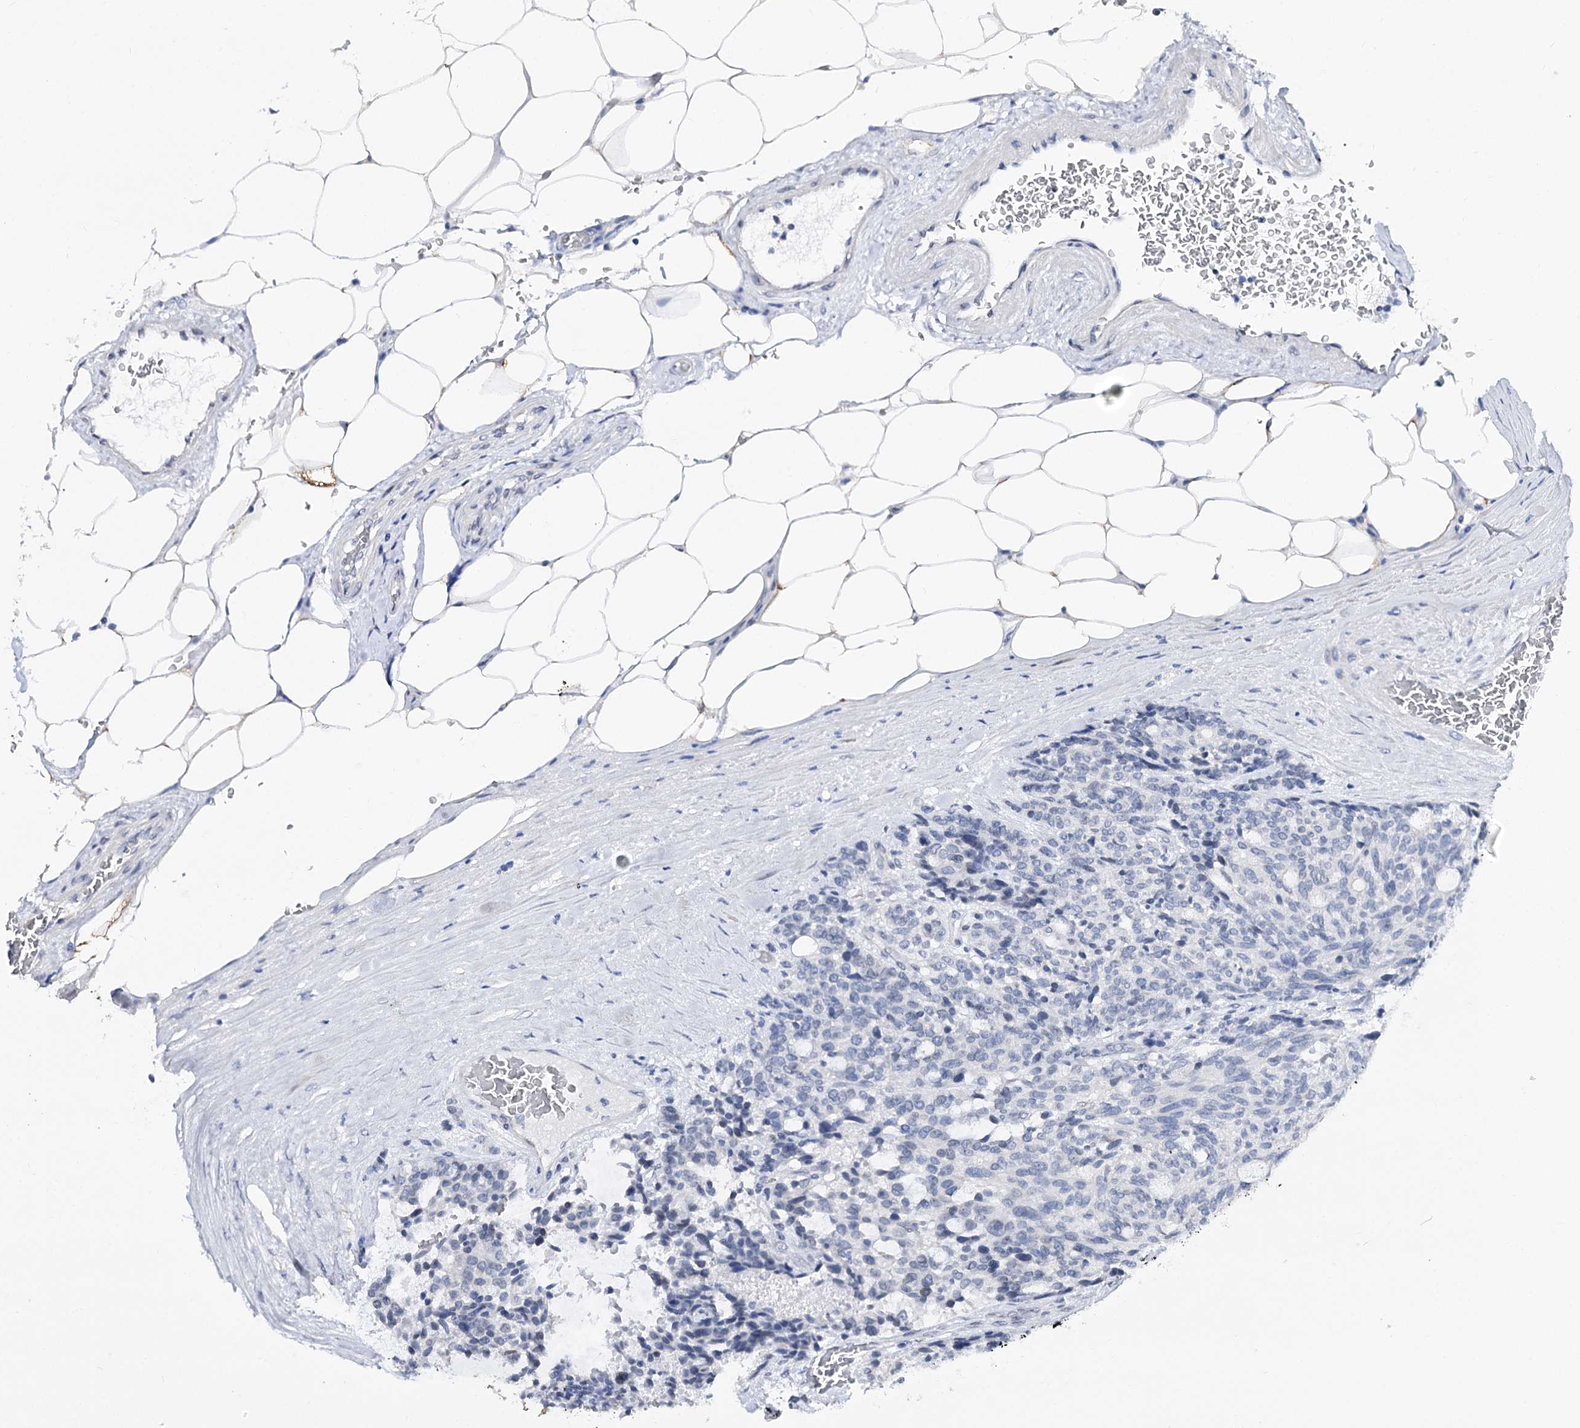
{"staining": {"intensity": "negative", "quantity": "none", "location": "none"}, "tissue": "carcinoid", "cell_type": "Tumor cells", "image_type": "cancer", "snomed": [{"axis": "morphology", "description": "Carcinoid, malignant, NOS"}, {"axis": "topography", "description": "Pancreas"}], "caption": "The histopathology image demonstrates no staining of tumor cells in carcinoid.", "gene": "TMEM201", "patient": {"sex": "female", "age": 54}}